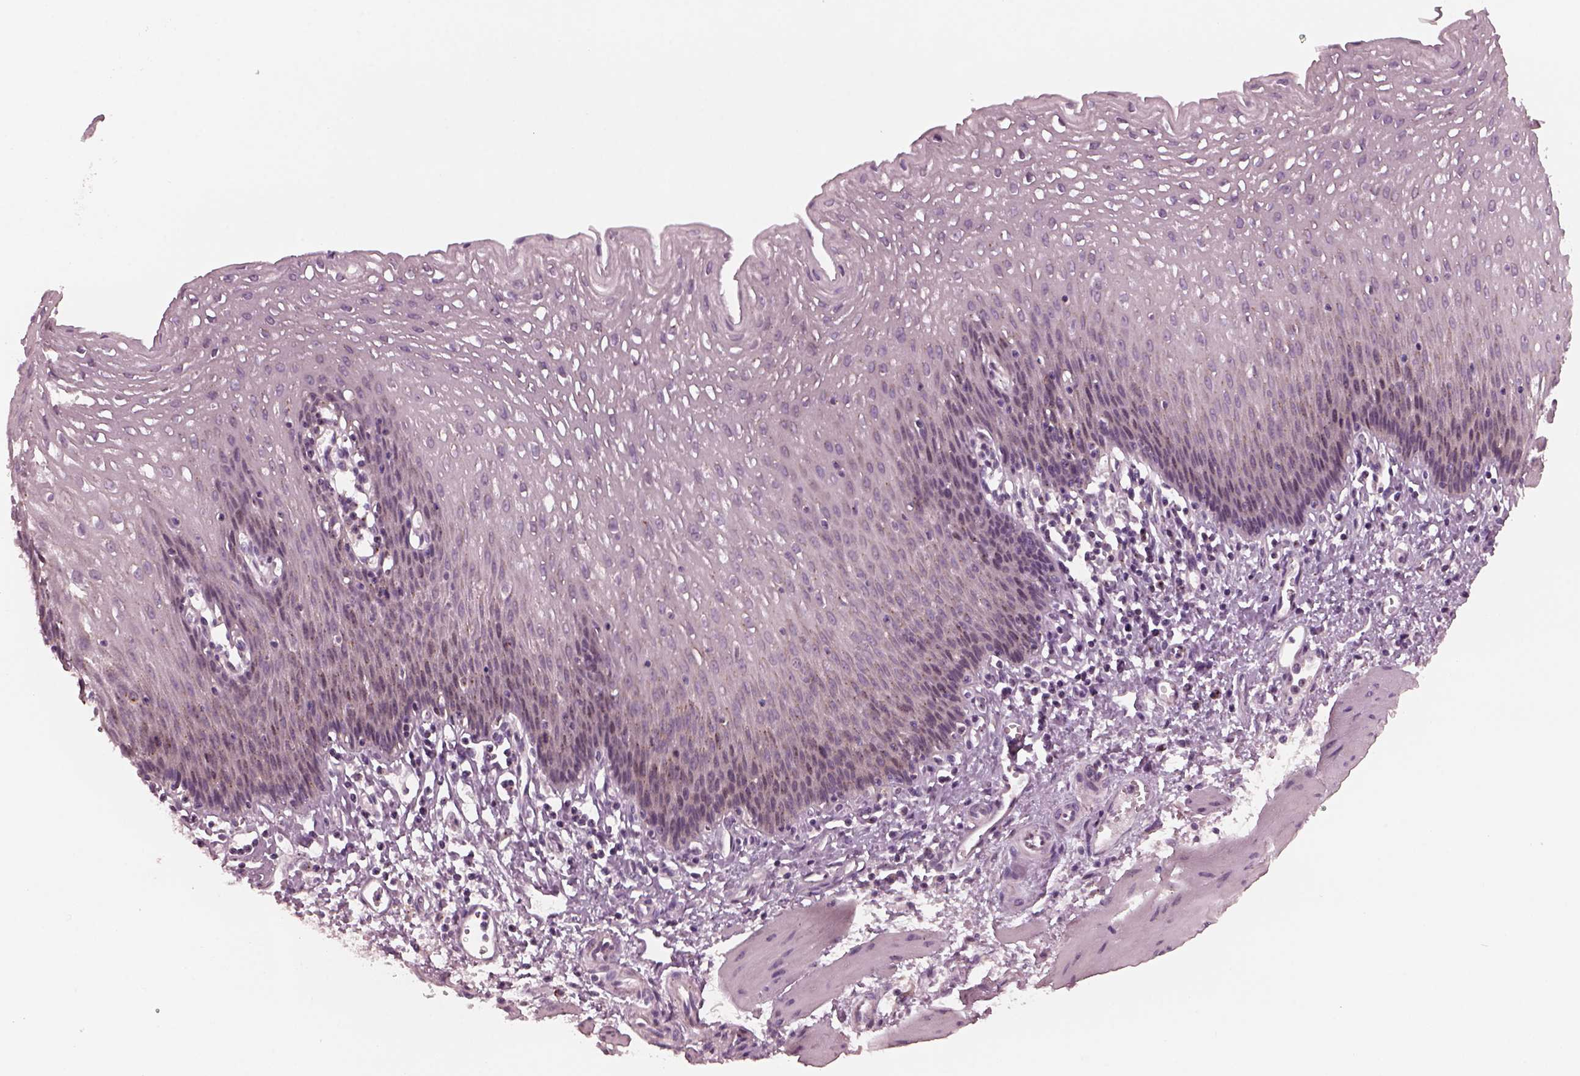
{"staining": {"intensity": "negative", "quantity": "none", "location": "none"}, "tissue": "esophagus", "cell_type": "Squamous epithelial cells", "image_type": "normal", "snomed": [{"axis": "morphology", "description": "Normal tissue, NOS"}, {"axis": "topography", "description": "Esophagus"}], "caption": "There is no significant expression in squamous epithelial cells of esophagus. Brightfield microscopy of IHC stained with DAB (3,3'-diaminobenzidine) (brown) and hematoxylin (blue), captured at high magnification.", "gene": "SAXO1", "patient": {"sex": "female", "age": 64}}